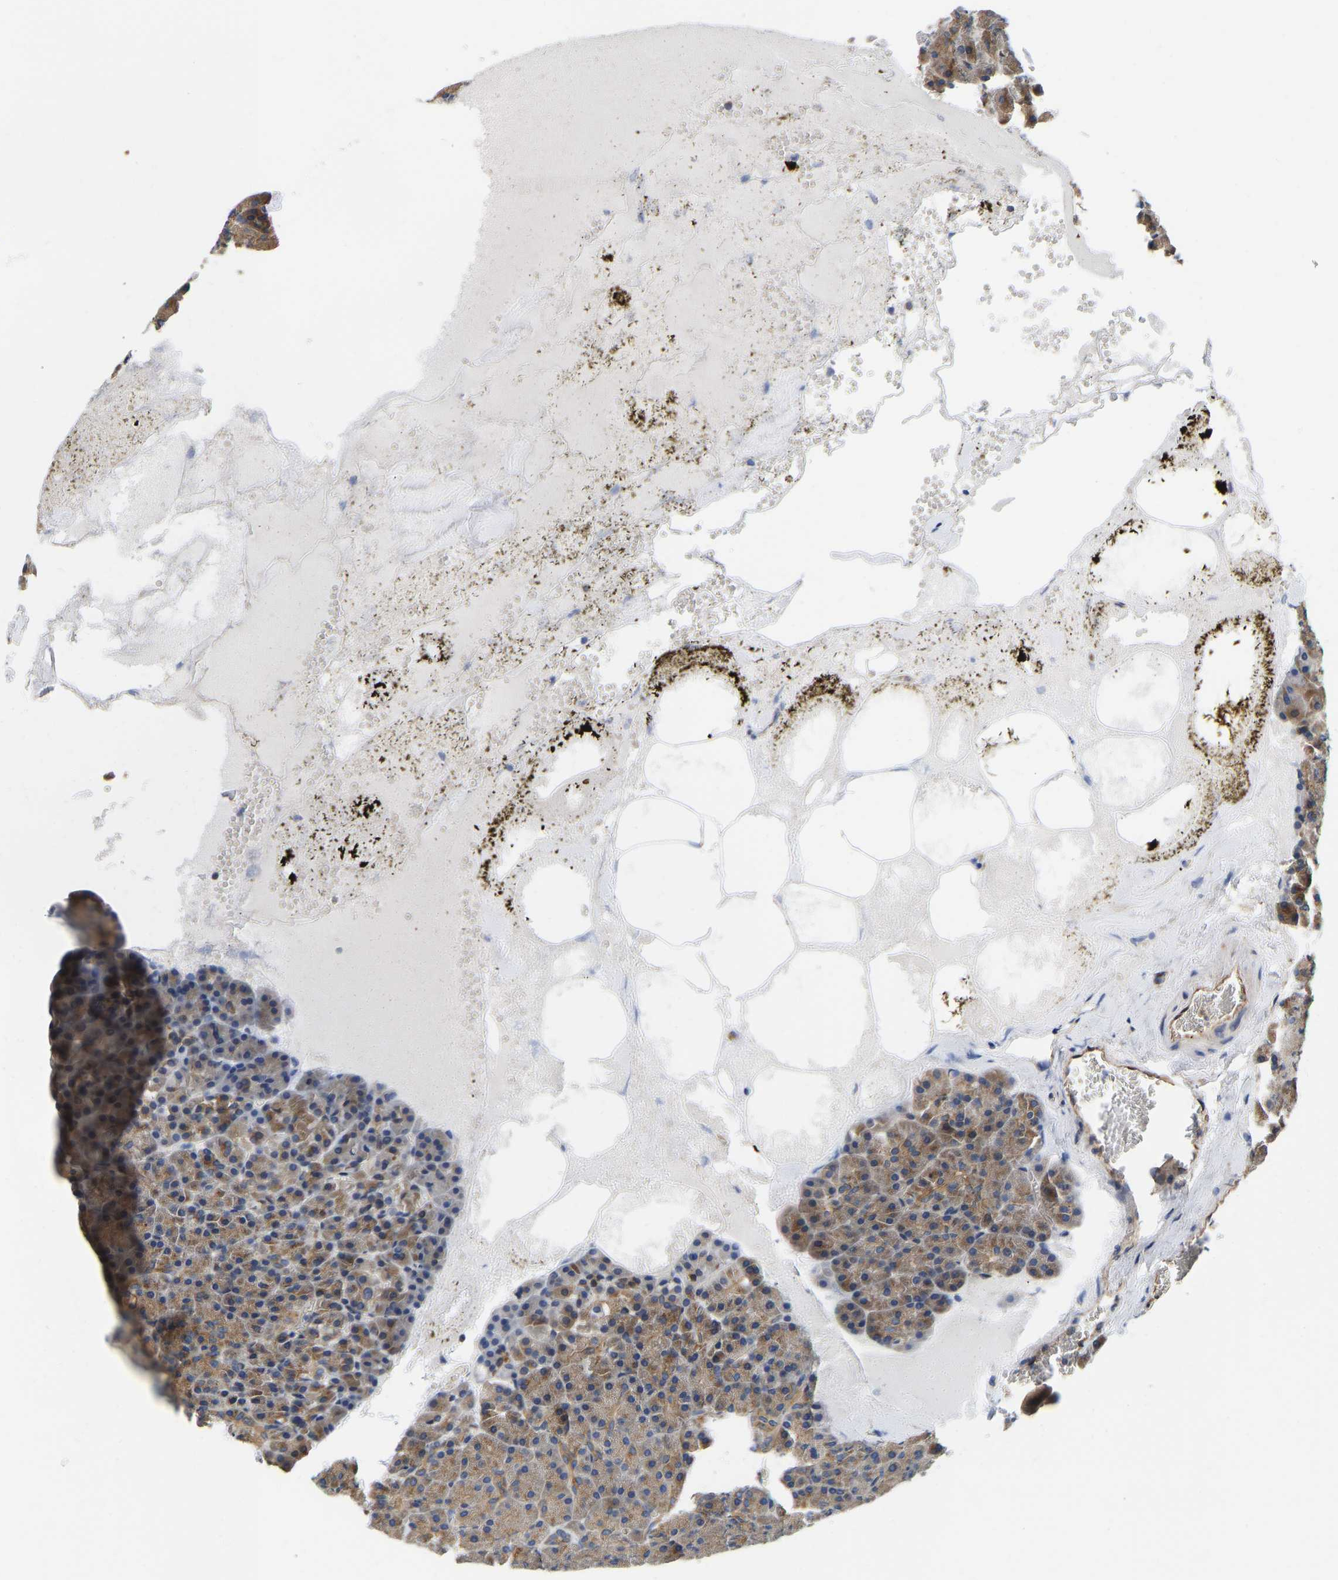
{"staining": {"intensity": "moderate", "quantity": "<25%", "location": "cytoplasmic/membranous"}, "tissue": "pancreas", "cell_type": "Exocrine glandular cells", "image_type": "normal", "snomed": [{"axis": "morphology", "description": "Normal tissue, NOS"}, {"axis": "morphology", "description": "Carcinoid, malignant, NOS"}, {"axis": "topography", "description": "Pancreas"}], "caption": "DAB immunohistochemical staining of unremarkable human pancreas exhibits moderate cytoplasmic/membranous protein staining in approximately <25% of exocrine glandular cells.", "gene": "FLNB", "patient": {"sex": "female", "age": 35}}